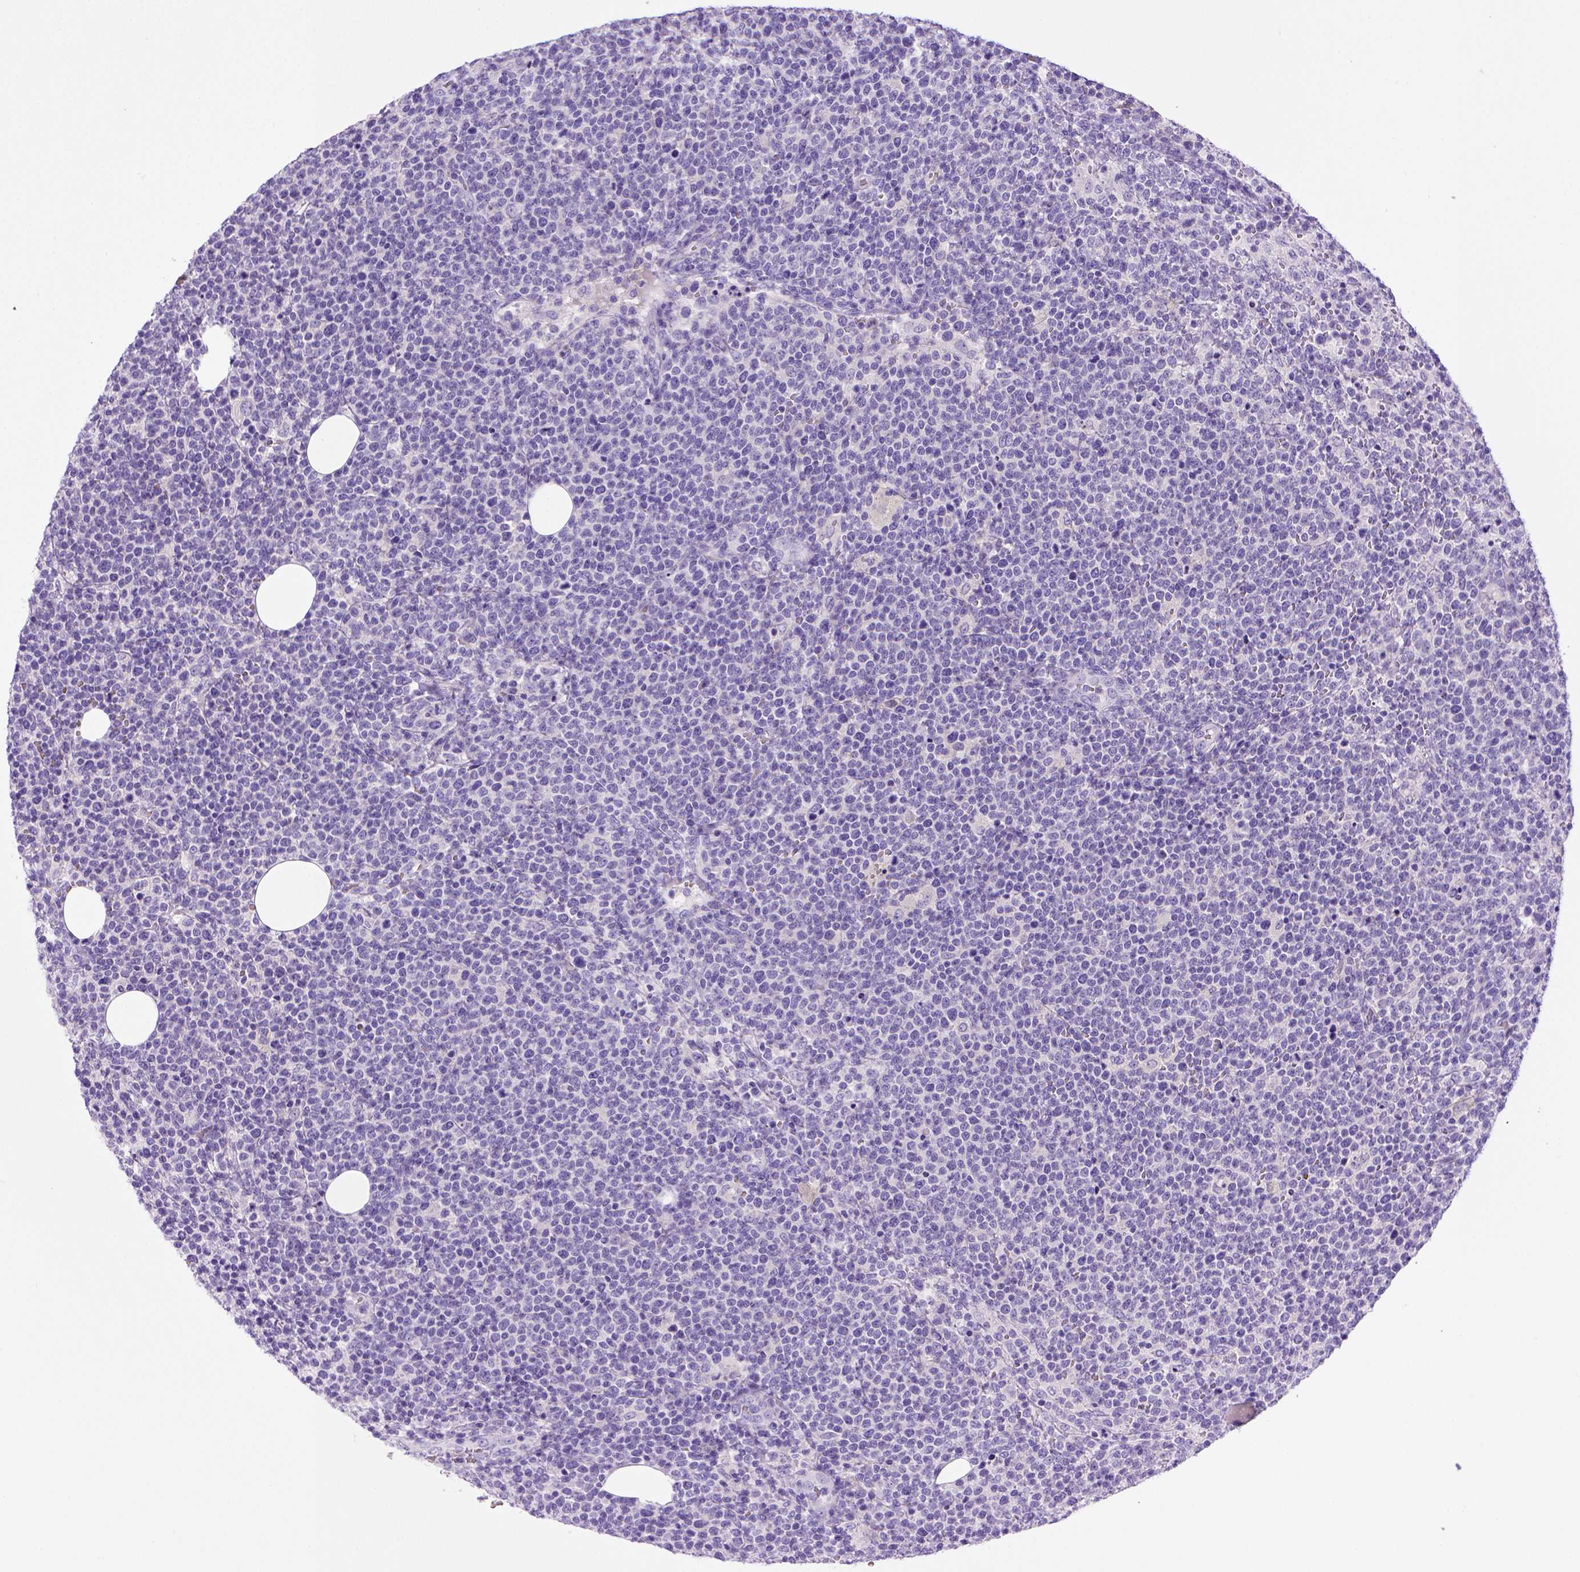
{"staining": {"intensity": "negative", "quantity": "none", "location": "none"}, "tissue": "lymphoma", "cell_type": "Tumor cells", "image_type": "cancer", "snomed": [{"axis": "morphology", "description": "Malignant lymphoma, non-Hodgkin's type, High grade"}, {"axis": "topography", "description": "Lymph node"}], "caption": "Micrograph shows no significant protein positivity in tumor cells of malignant lymphoma, non-Hodgkin's type (high-grade).", "gene": "BAAT", "patient": {"sex": "male", "age": 61}}